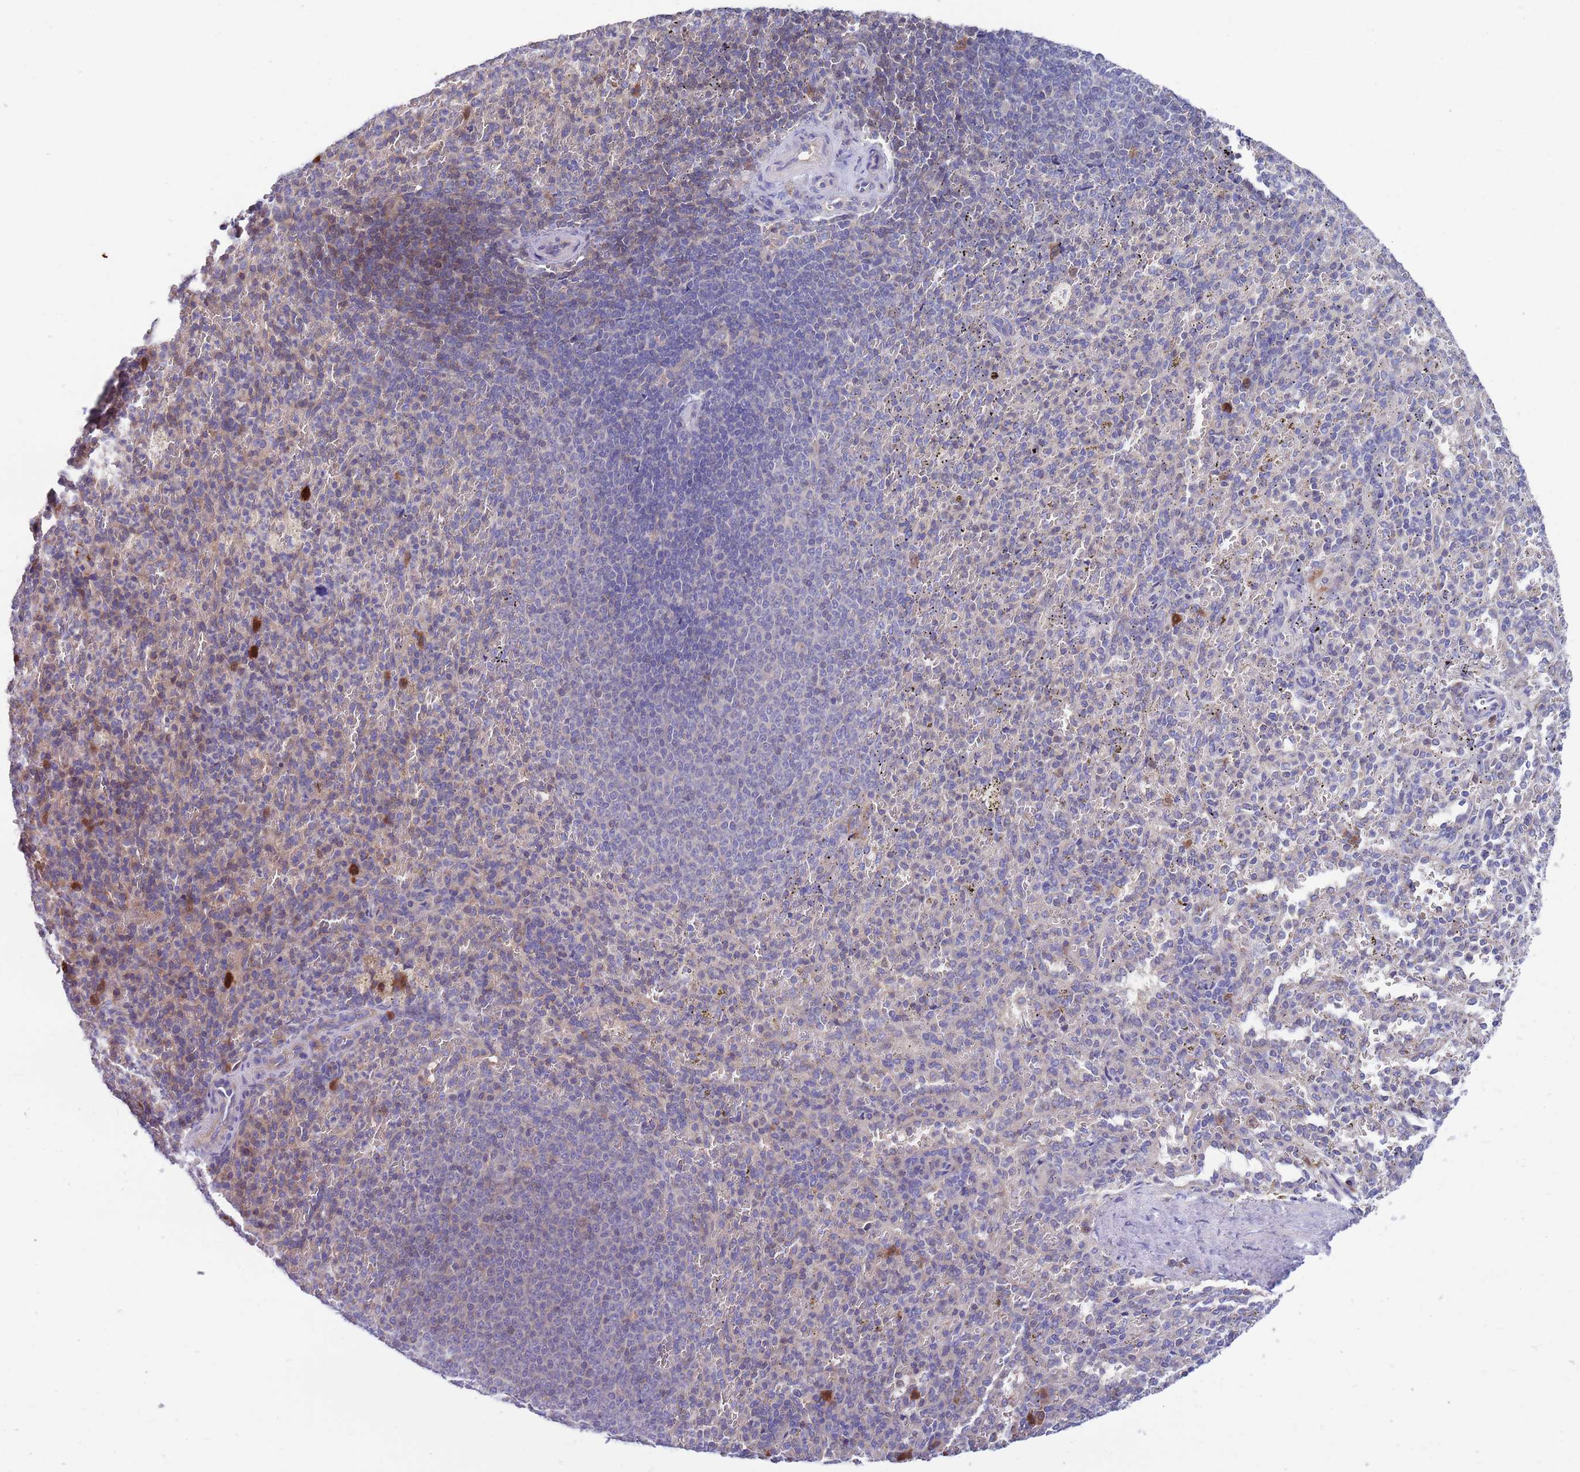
{"staining": {"intensity": "negative", "quantity": "none", "location": "none"}, "tissue": "spleen", "cell_type": "Cells in red pulp", "image_type": "normal", "snomed": [{"axis": "morphology", "description": "Normal tissue, NOS"}, {"axis": "topography", "description": "Spleen"}], "caption": "Spleen stained for a protein using IHC demonstrates no expression cells in red pulp.", "gene": "KLHL29", "patient": {"sex": "female", "age": 21}}